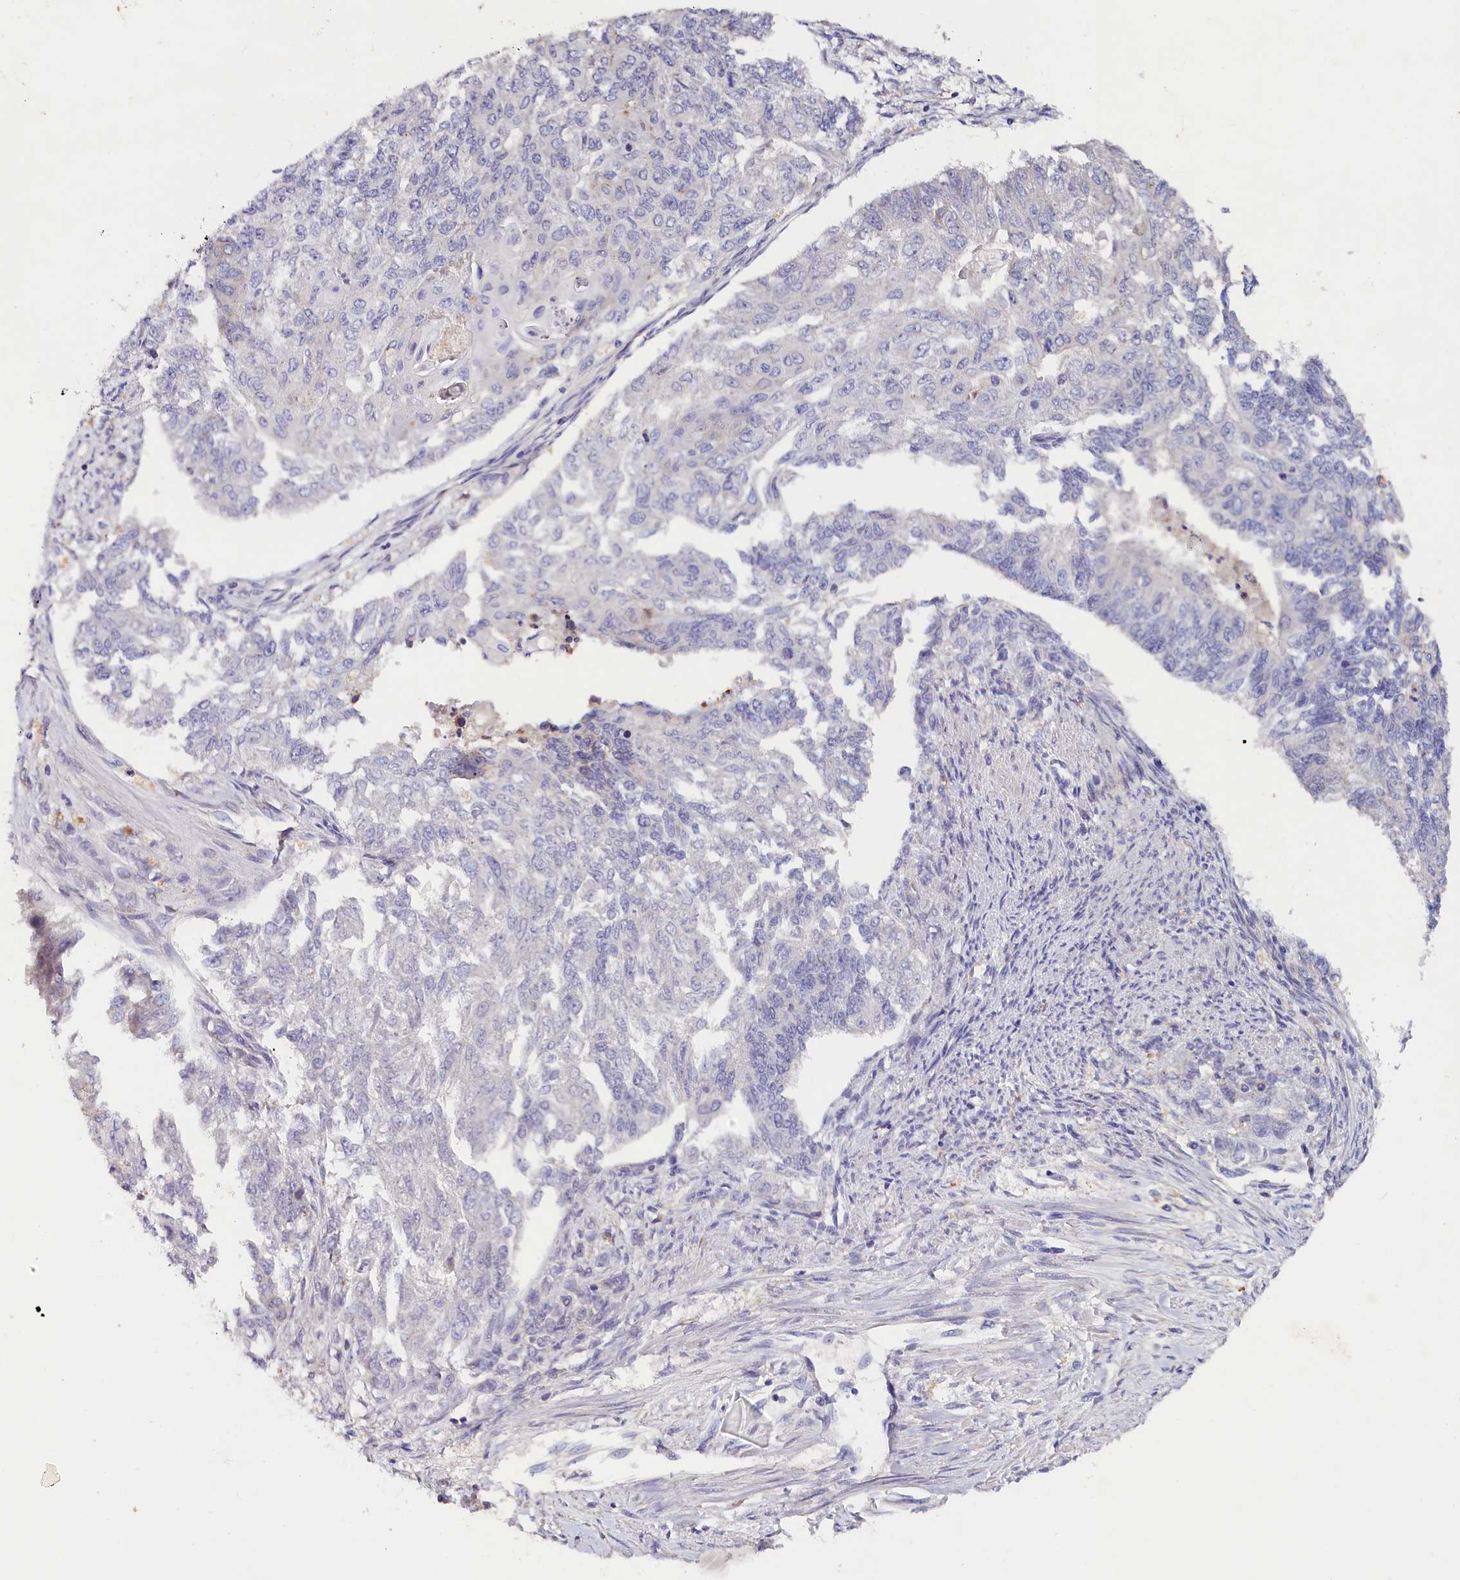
{"staining": {"intensity": "negative", "quantity": "none", "location": "none"}, "tissue": "endometrial cancer", "cell_type": "Tumor cells", "image_type": "cancer", "snomed": [{"axis": "morphology", "description": "Adenocarcinoma, NOS"}, {"axis": "topography", "description": "Endometrium"}], "caption": "This is an immunohistochemistry image of human adenocarcinoma (endometrial). There is no staining in tumor cells.", "gene": "ST7L", "patient": {"sex": "female", "age": 32}}